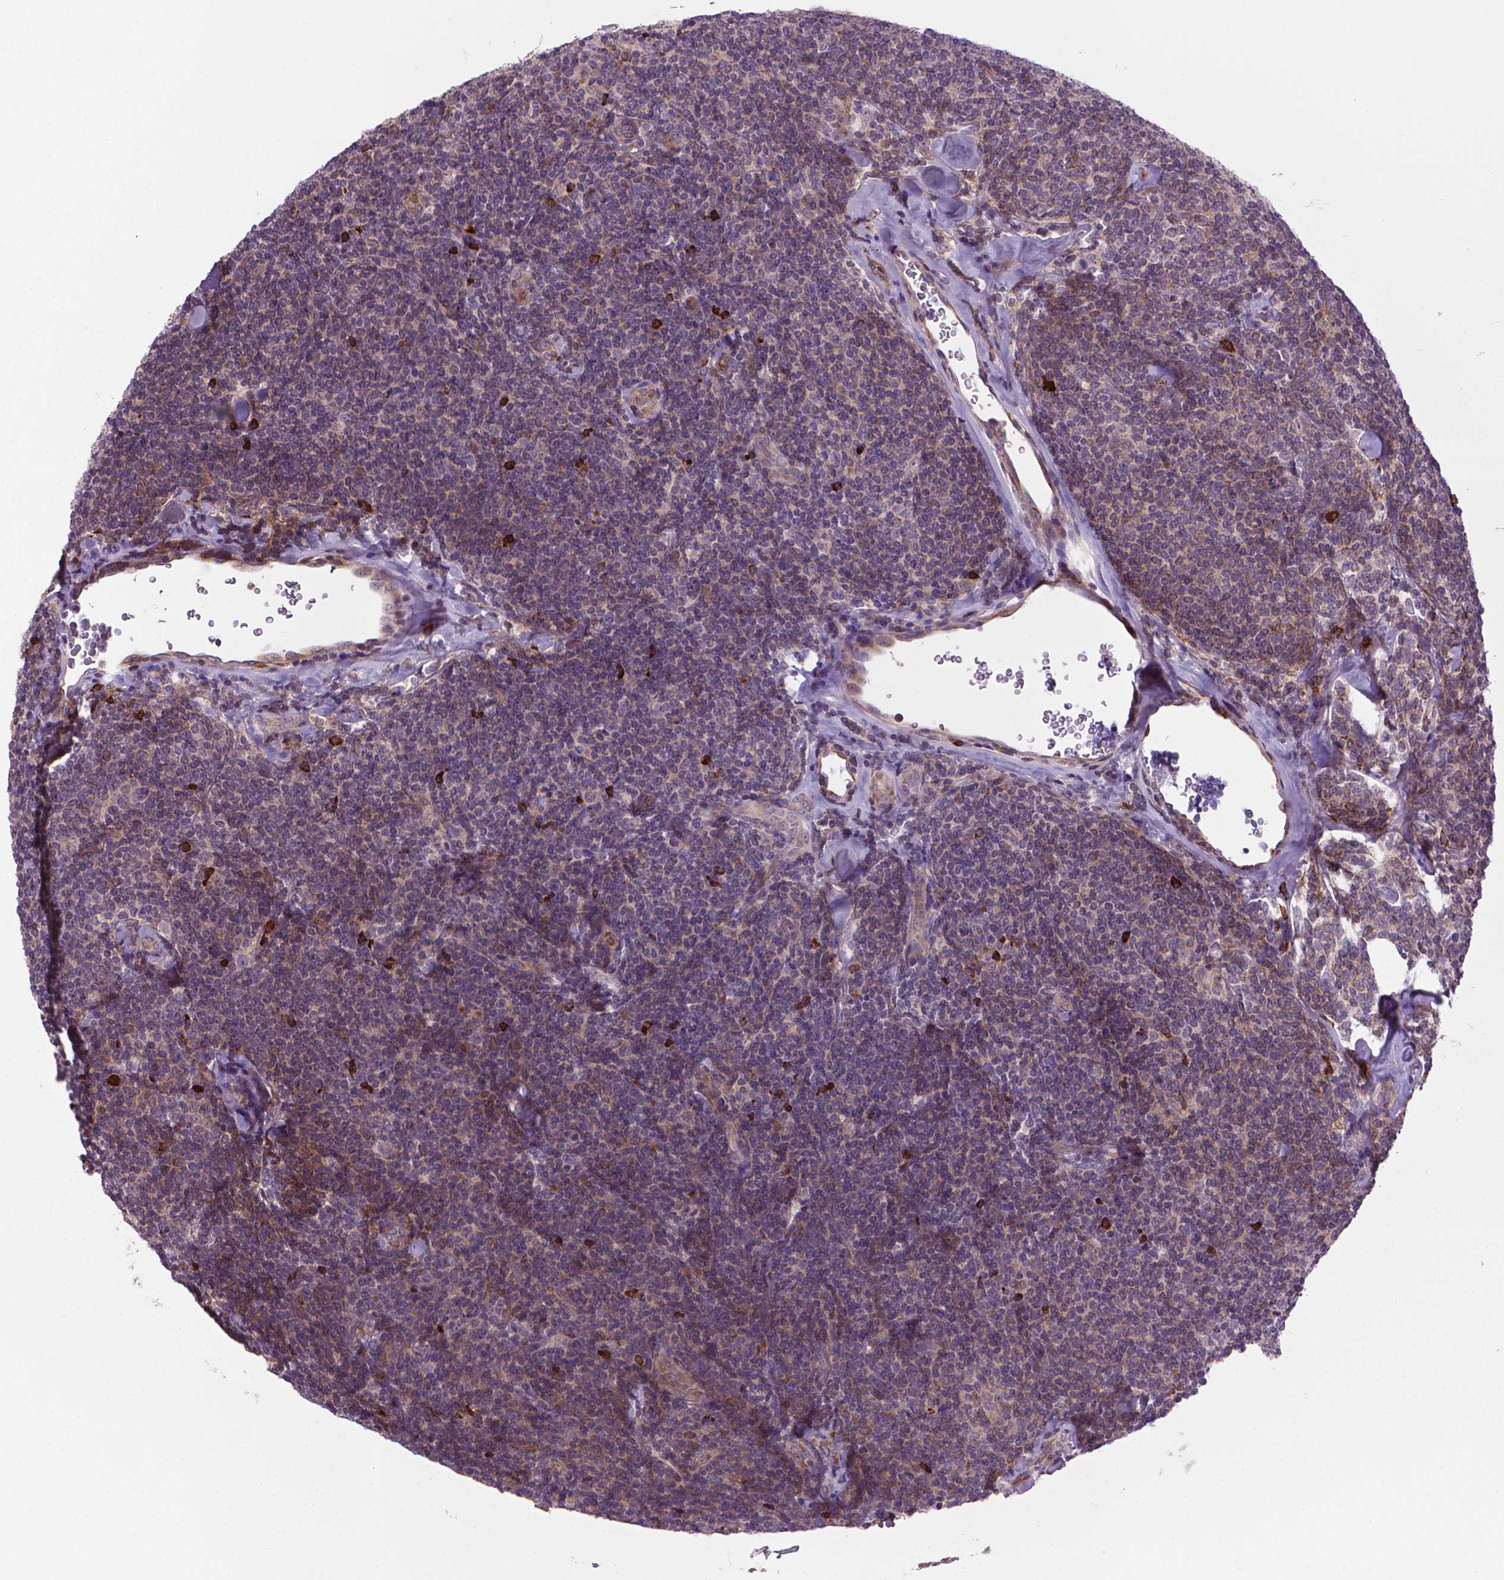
{"staining": {"intensity": "weak", "quantity": "<25%", "location": "cytoplasmic/membranous"}, "tissue": "lymphoma", "cell_type": "Tumor cells", "image_type": "cancer", "snomed": [{"axis": "morphology", "description": "Malignant lymphoma, non-Hodgkin's type, Low grade"}, {"axis": "topography", "description": "Lymph node"}], "caption": "Immunohistochemistry (IHC) photomicrograph of neoplastic tissue: human lymphoma stained with DAB (3,3'-diaminobenzidine) reveals no significant protein staining in tumor cells. Brightfield microscopy of immunohistochemistry (IHC) stained with DAB (3,3'-diaminobenzidine) (brown) and hematoxylin (blue), captured at high magnification.", "gene": "MYH14", "patient": {"sex": "female", "age": 56}}